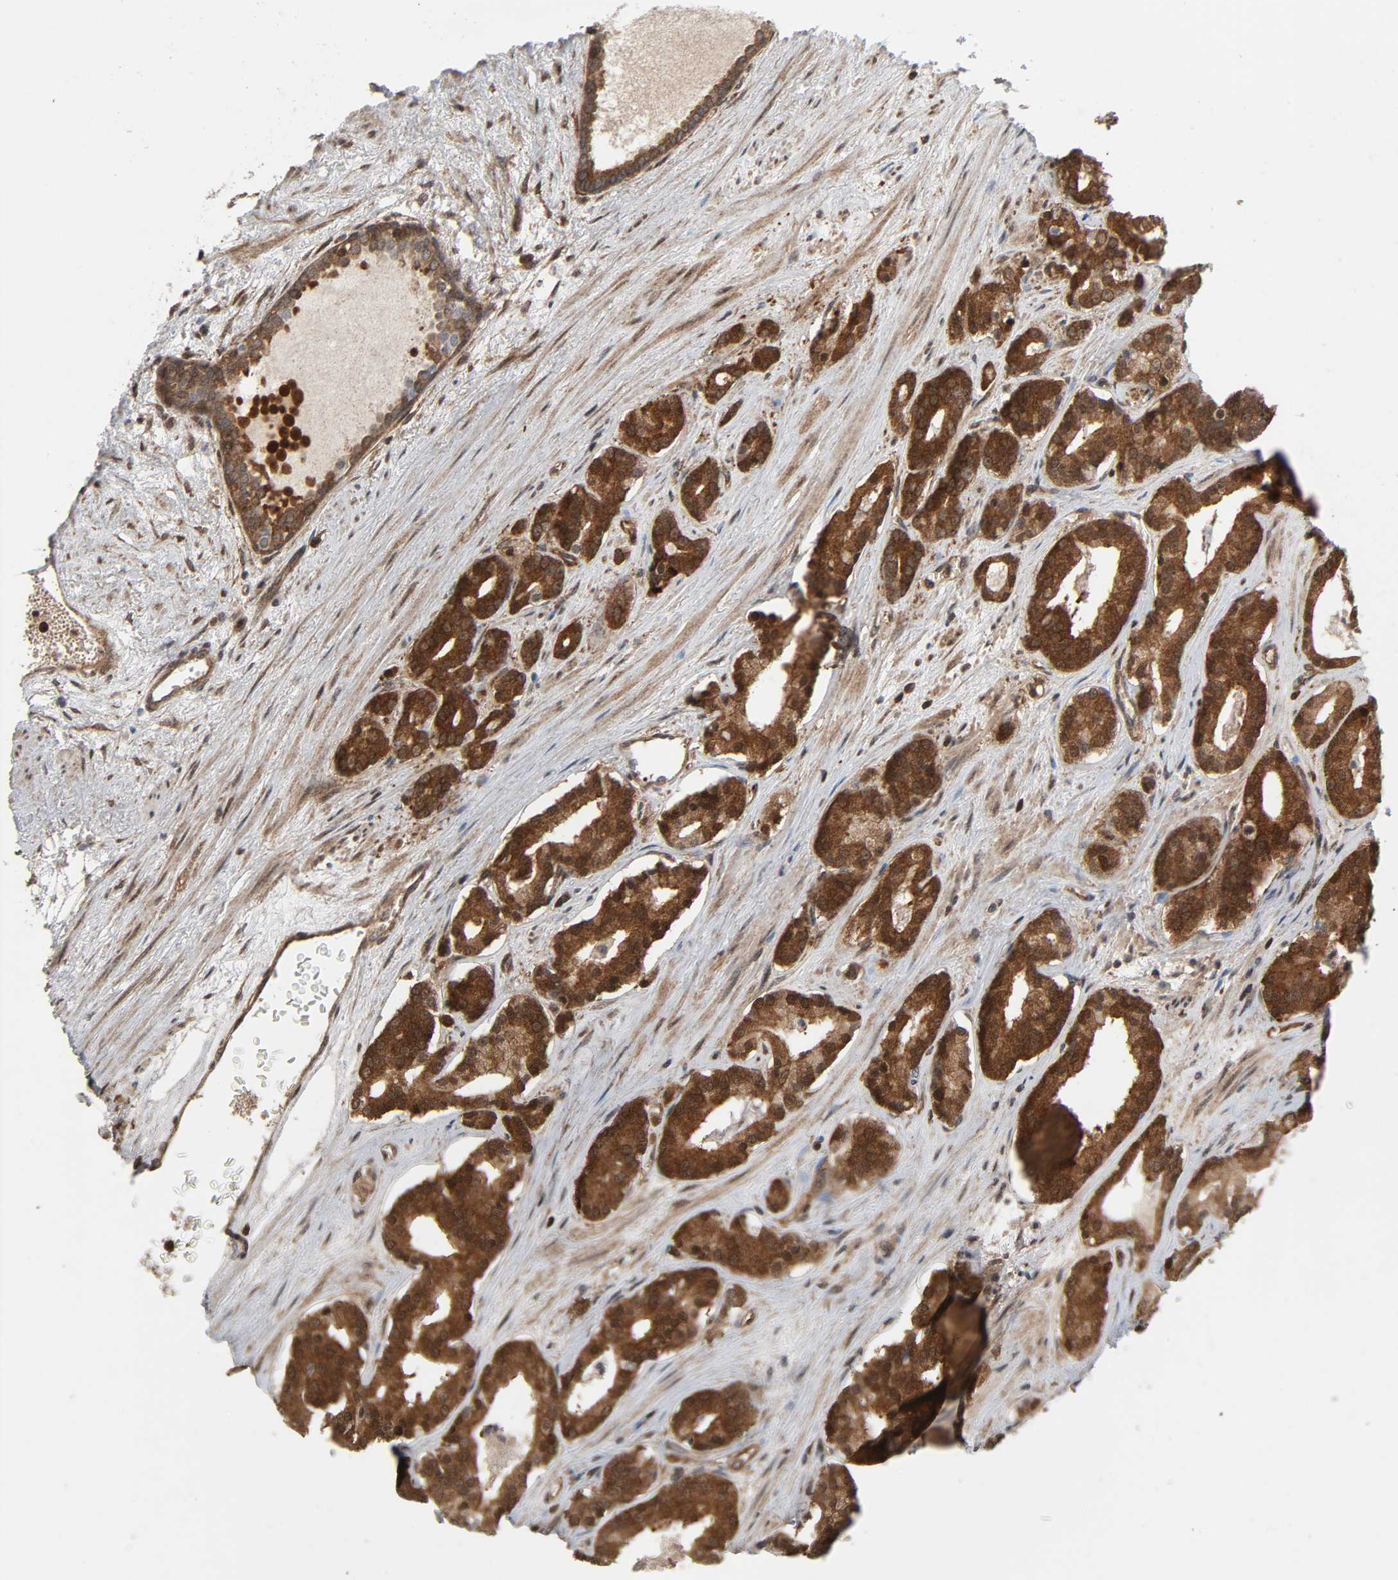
{"staining": {"intensity": "strong", "quantity": ">75%", "location": "cytoplasmic/membranous"}, "tissue": "prostate cancer", "cell_type": "Tumor cells", "image_type": "cancer", "snomed": [{"axis": "morphology", "description": "Adenocarcinoma, Low grade"}, {"axis": "topography", "description": "Prostate"}], "caption": "Immunohistochemical staining of human adenocarcinoma (low-grade) (prostate) reveals high levels of strong cytoplasmic/membranous protein expression in about >75% of tumor cells.", "gene": "GSK3A", "patient": {"sex": "male", "age": 63}}